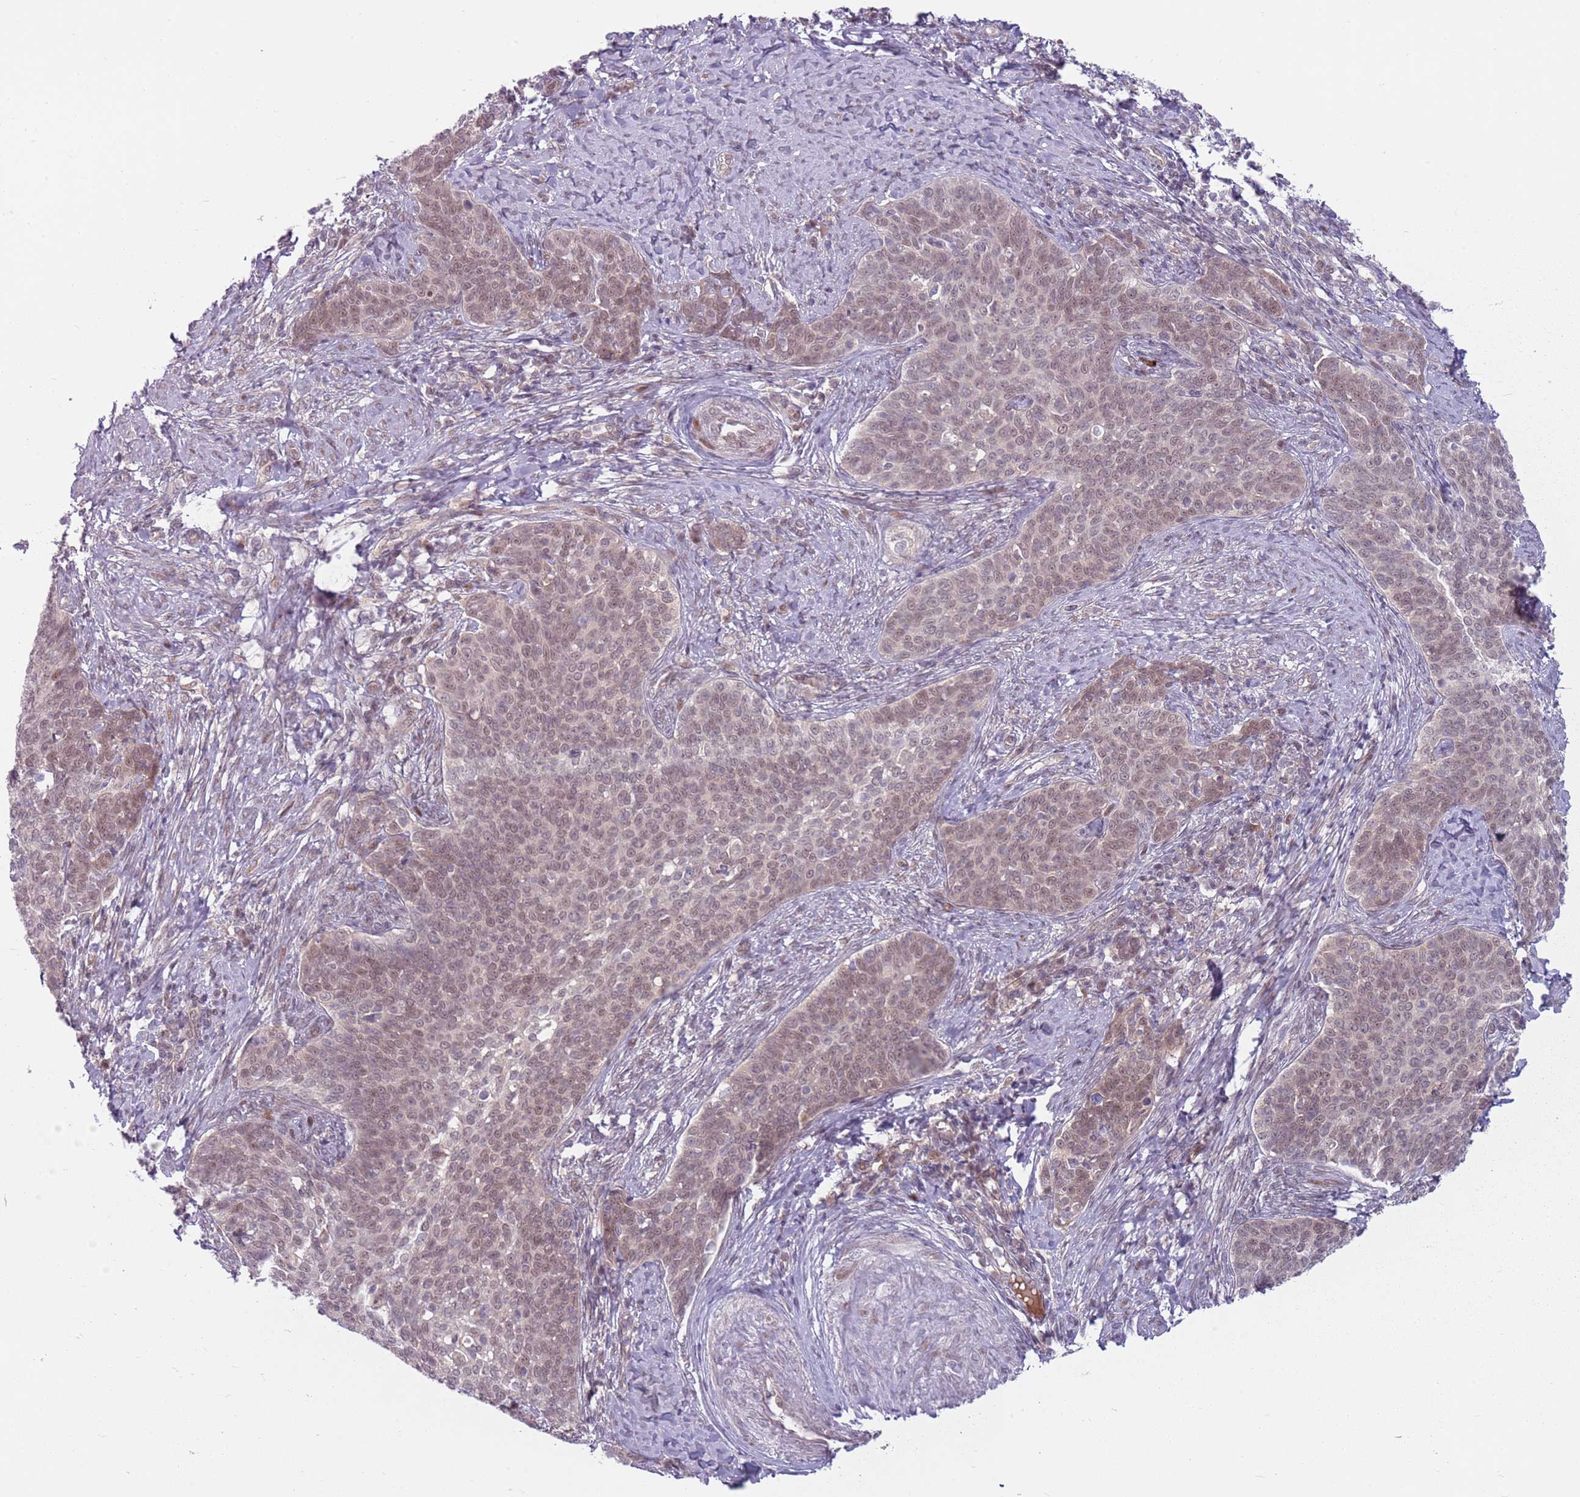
{"staining": {"intensity": "weak", "quantity": "25%-75%", "location": "nuclear"}, "tissue": "cervical cancer", "cell_type": "Tumor cells", "image_type": "cancer", "snomed": [{"axis": "morphology", "description": "Squamous cell carcinoma, NOS"}, {"axis": "topography", "description": "Cervix"}], "caption": "A brown stain shows weak nuclear expression of a protein in cervical cancer tumor cells.", "gene": "ADGRG1", "patient": {"sex": "female", "age": 39}}